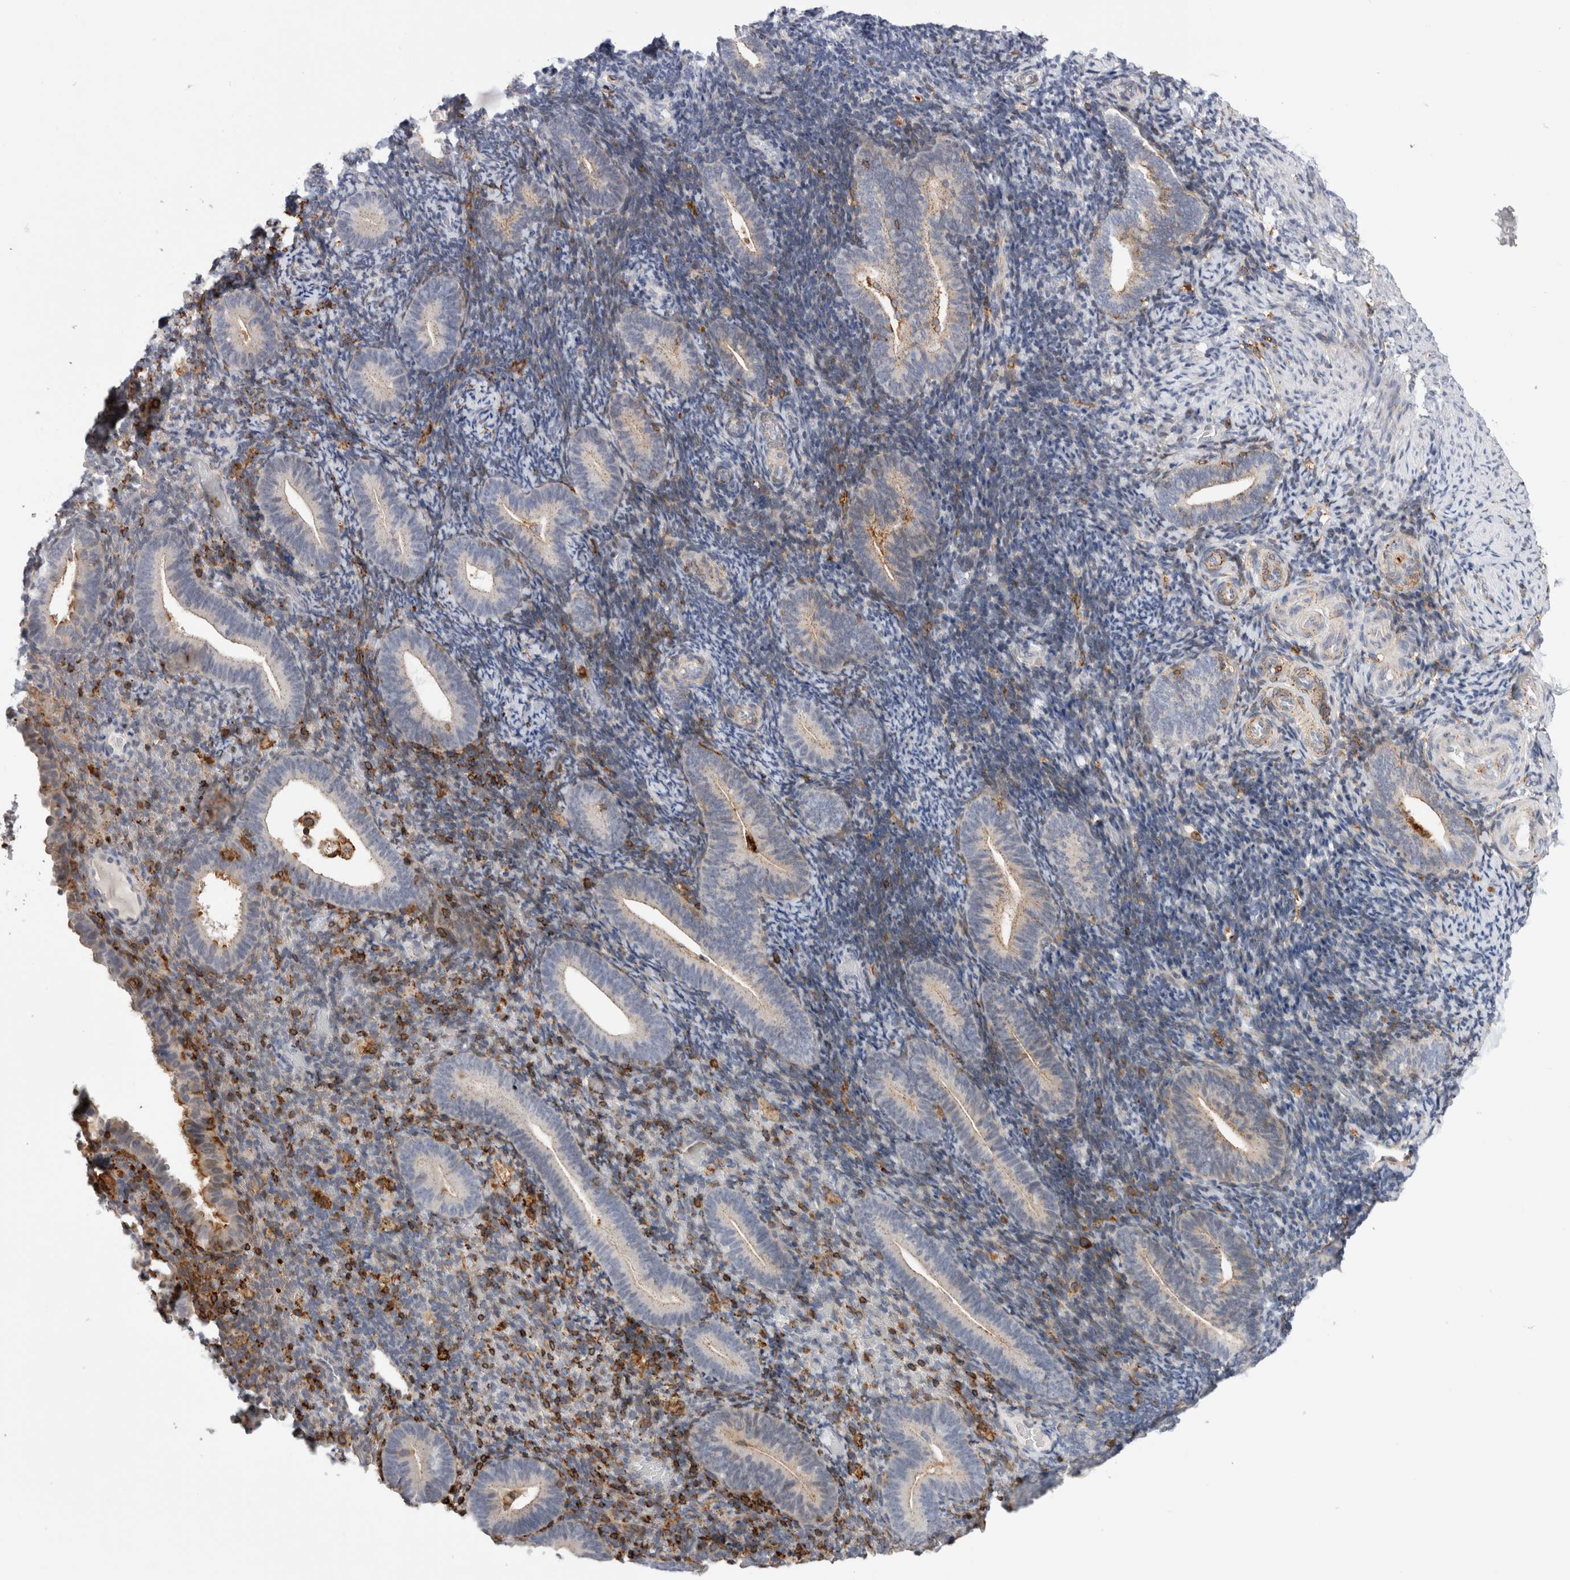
{"staining": {"intensity": "moderate", "quantity": "25%-75%", "location": "cytoplasmic/membranous"}, "tissue": "endometrium", "cell_type": "Cells in endometrial stroma", "image_type": "normal", "snomed": [{"axis": "morphology", "description": "Normal tissue, NOS"}, {"axis": "topography", "description": "Endometrium"}], "caption": "This image reveals IHC staining of benign human endometrium, with medium moderate cytoplasmic/membranous staining in about 25%-75% of cells in endometrial stroma.", "gene": "CCDC88B", "patient": {"sex": "female", "age": 51}}